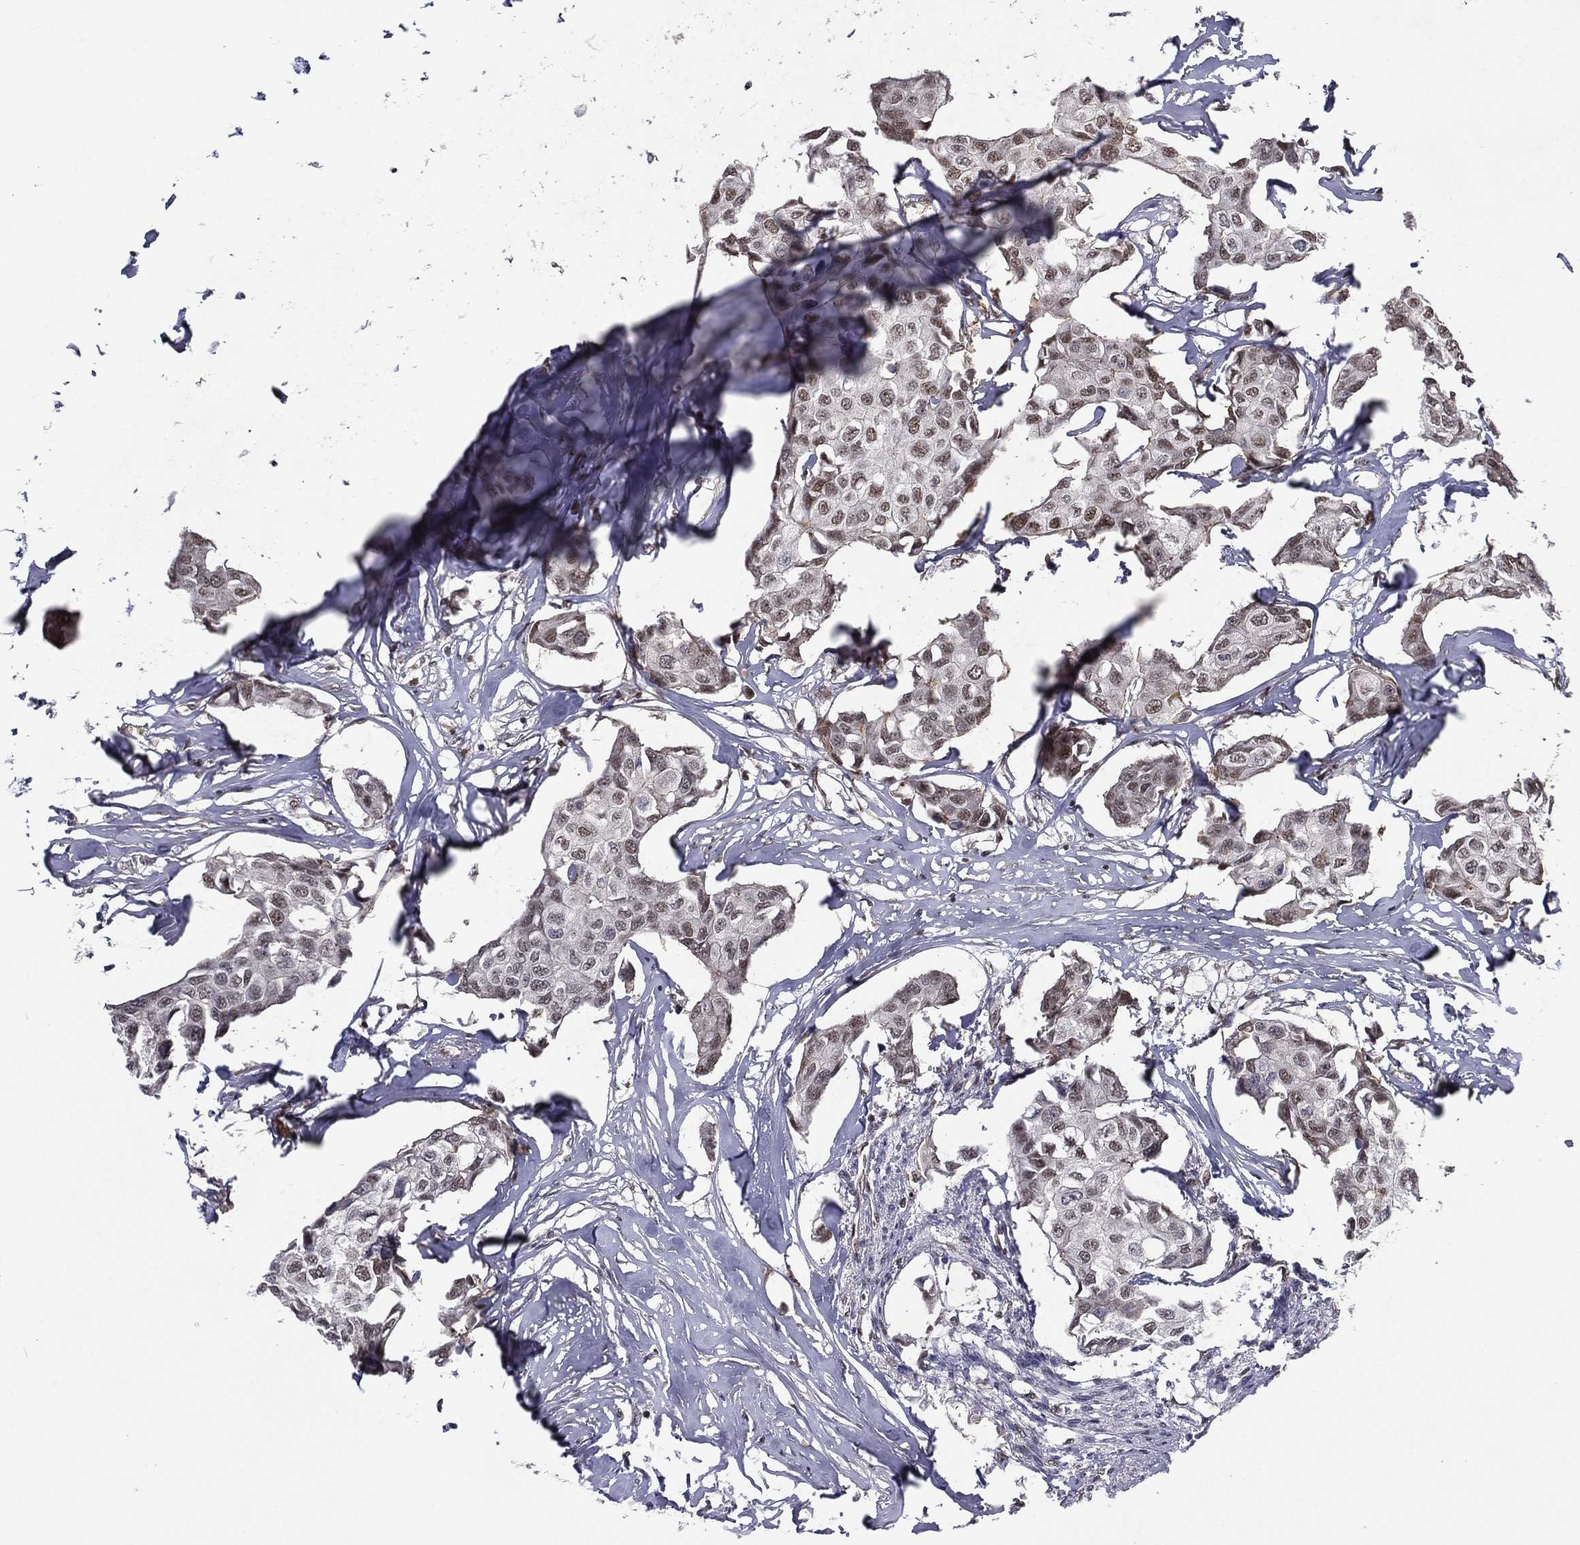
{"staining": {"intensity": "moderate", "quantity": "25%-75%", "location": "nuclear"}, "tissue": "breast cancer", "cell_type": "Tumor cells", "image_type": "cancer", "snomed": [{"axis": "morphology", "description": "Duct carcinoma"}, {"axis": "topography", "description": "Breast"}], "caption": "Tumor cells display medium levels of moderate nuclear staining in about 25%-75% of cells in breast cancer. (DAB IHC, brown staining for protein, blue staining for nuclei).", "gene": "GPALPP1", "patient": {"sex": "female", "age": 80}}